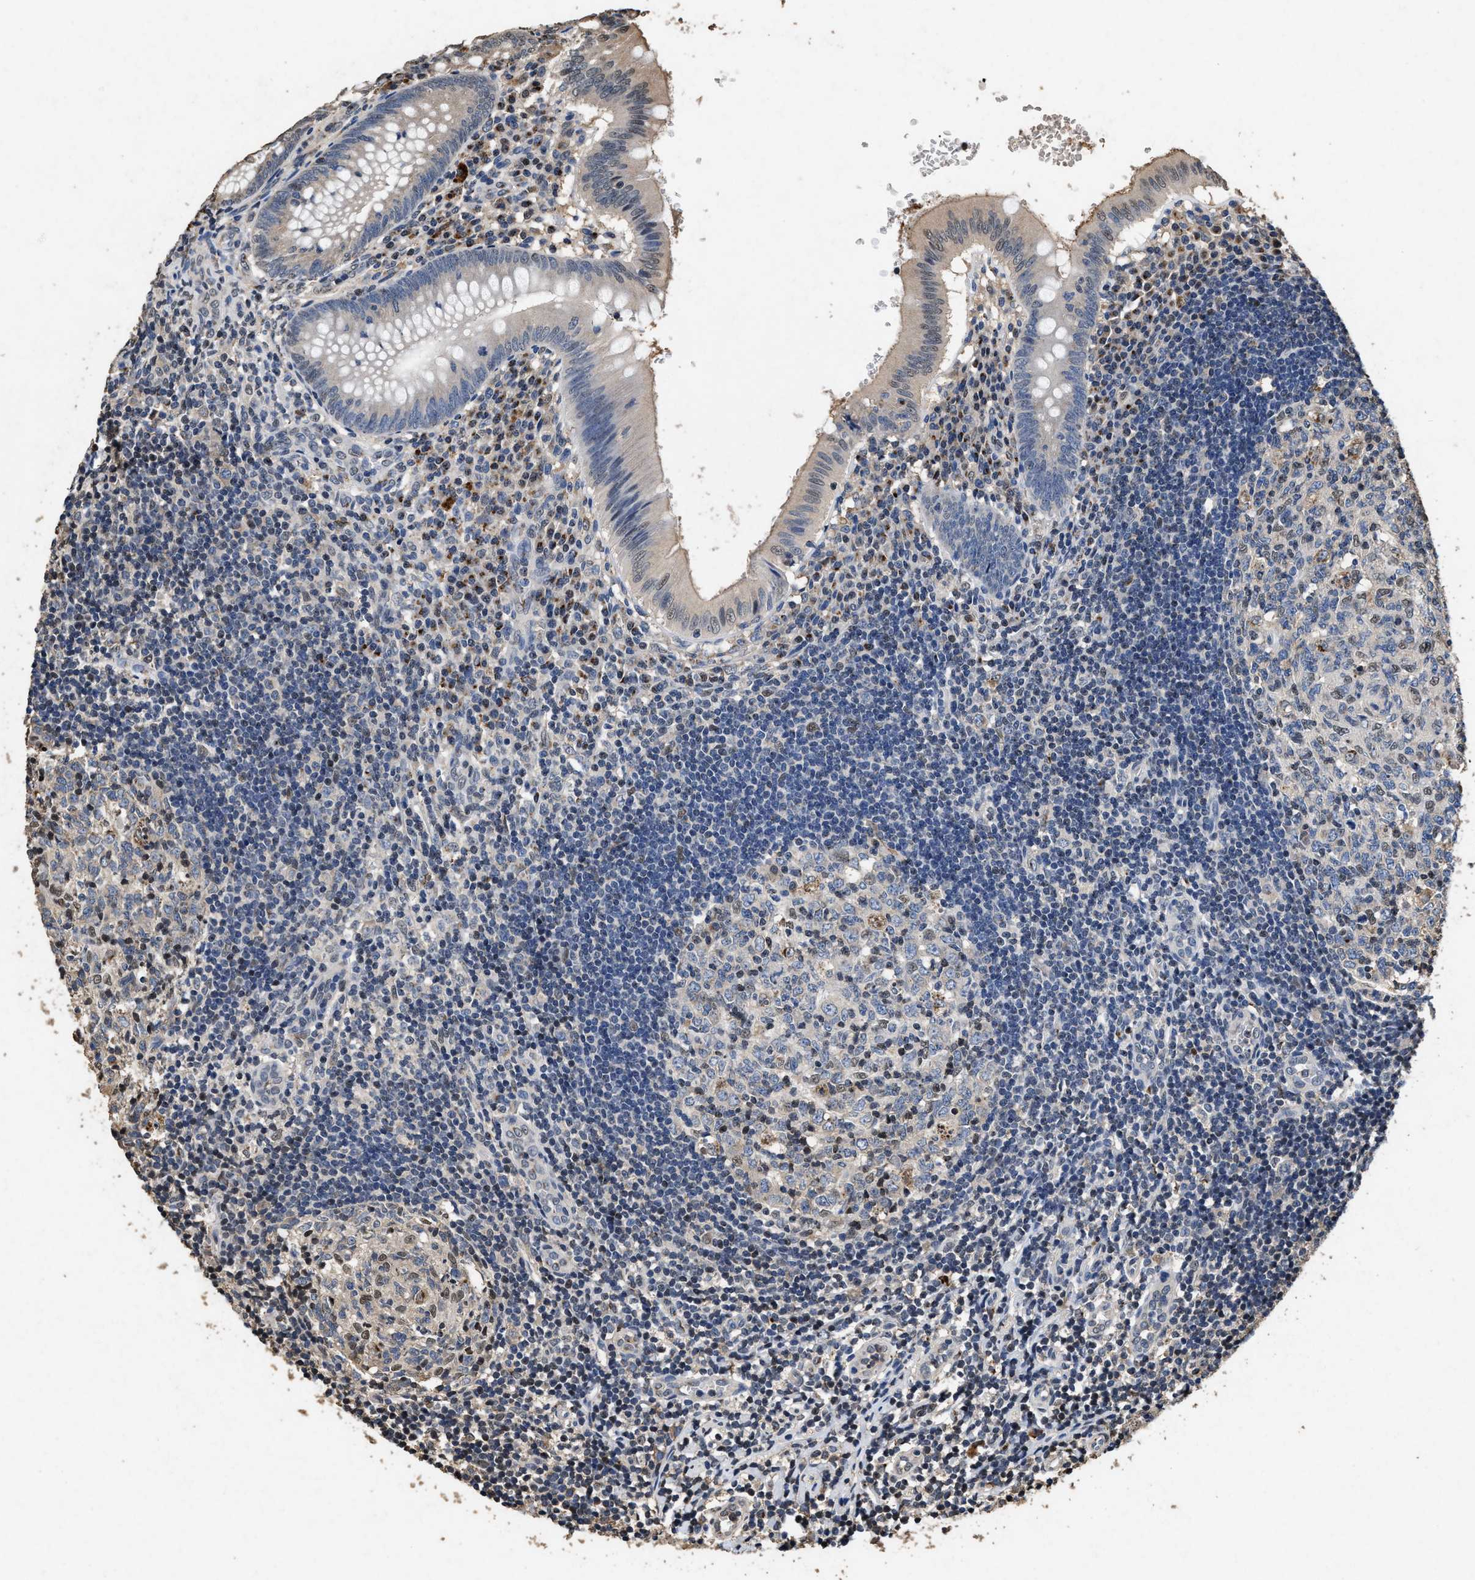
{"staining": {"intensity": "weak", "quantity": "<25%", "location": "nuclear"}, "tissue": "appendix", "cell_type": "Glandular cells", "image_type": "normal", "snomed": [{"axis": "morphology", "description": "Normal tissue, NOS"}, {"axis": "topography", "description": "Appendix"}], "caption": "Immunohistochemistry (IHC) of unremarkable appendix exhibits no expression in glandular cells. The staining is performed using DAB brown chromogen with nuclei counter-stained in using hematoxylin.", "gene": "TPST2", "patient": {"sex": "male", "age": 8}}